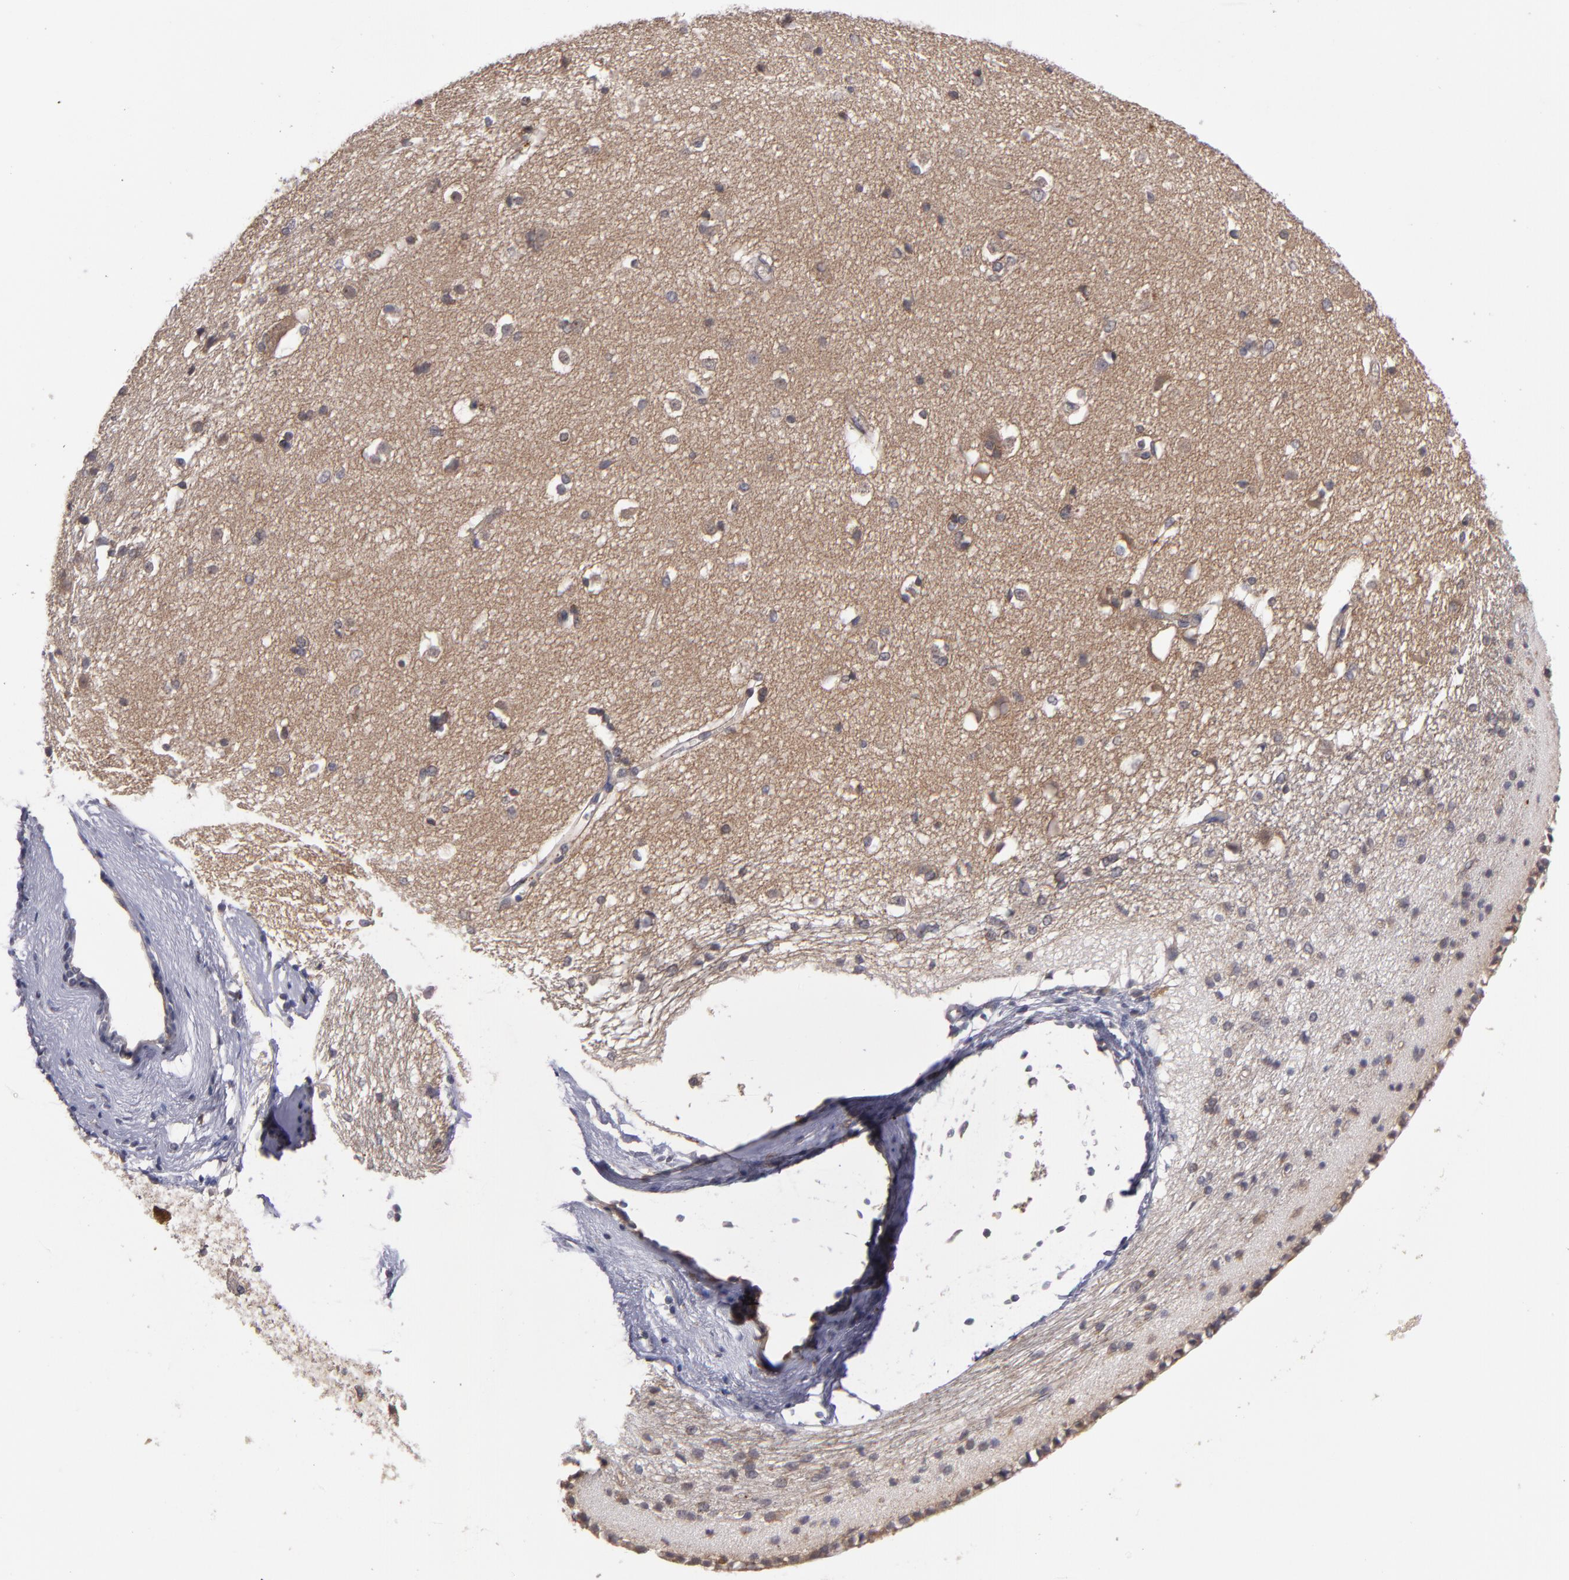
{"staining": {"intensity": "negative", "quantity": "none", "location": "none"}, "tissue": "caudate", "cell_type": "Glial cells", "image_type": "normal", "snomed": [{"axis": "morphology", "description": "Normal tissue, NOS"}, {"axis": "topography", "description": "Lateral ventricle wall"}], "caption": "Protein analysis of benign caudate exhibits no significant positivity in glial cells.", "gene": "CTSO", "patient": {"sex": "female", "age": 19}}